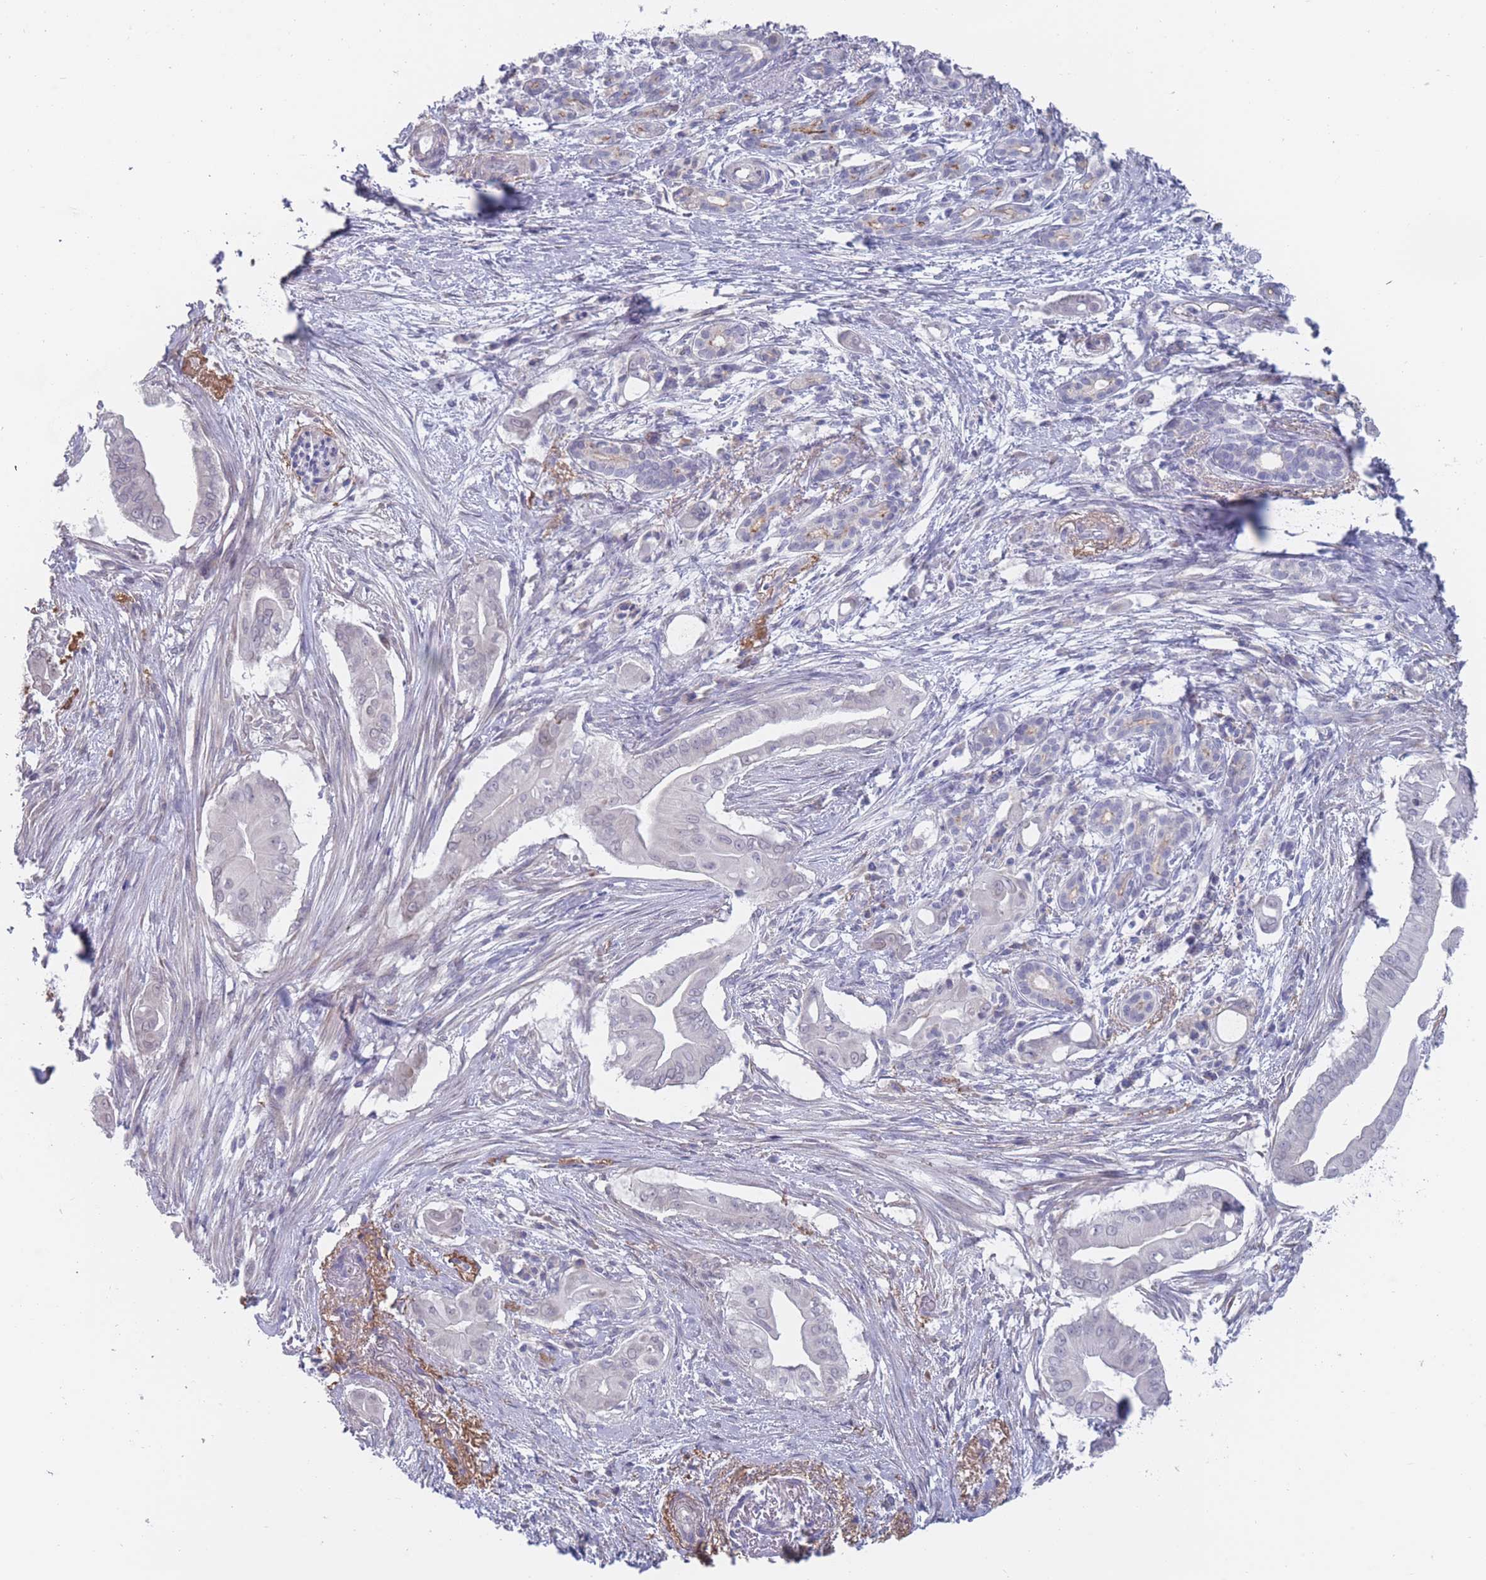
{"staining": {"intensity": "negative", "quantity": "none", "location": "none"}, "tissue": "pancreatic cancer", "cell_type": "Tumor cells", "image_type": "cancer", "snomed": [{"axis": "morphology", "description": "Adenocarcinoma, NOS"}, {"axis": "topography", "description": "Pancreas"}], "caption": "DAB (3,3'-diaminobenzidine) immunohistochemical staining of human pancreatic cancer (adenocarcinoma) reveals no significant positivity in tumor cells.", "gene": "PIGU", "patient": {"sex": "male", "age": 71}}